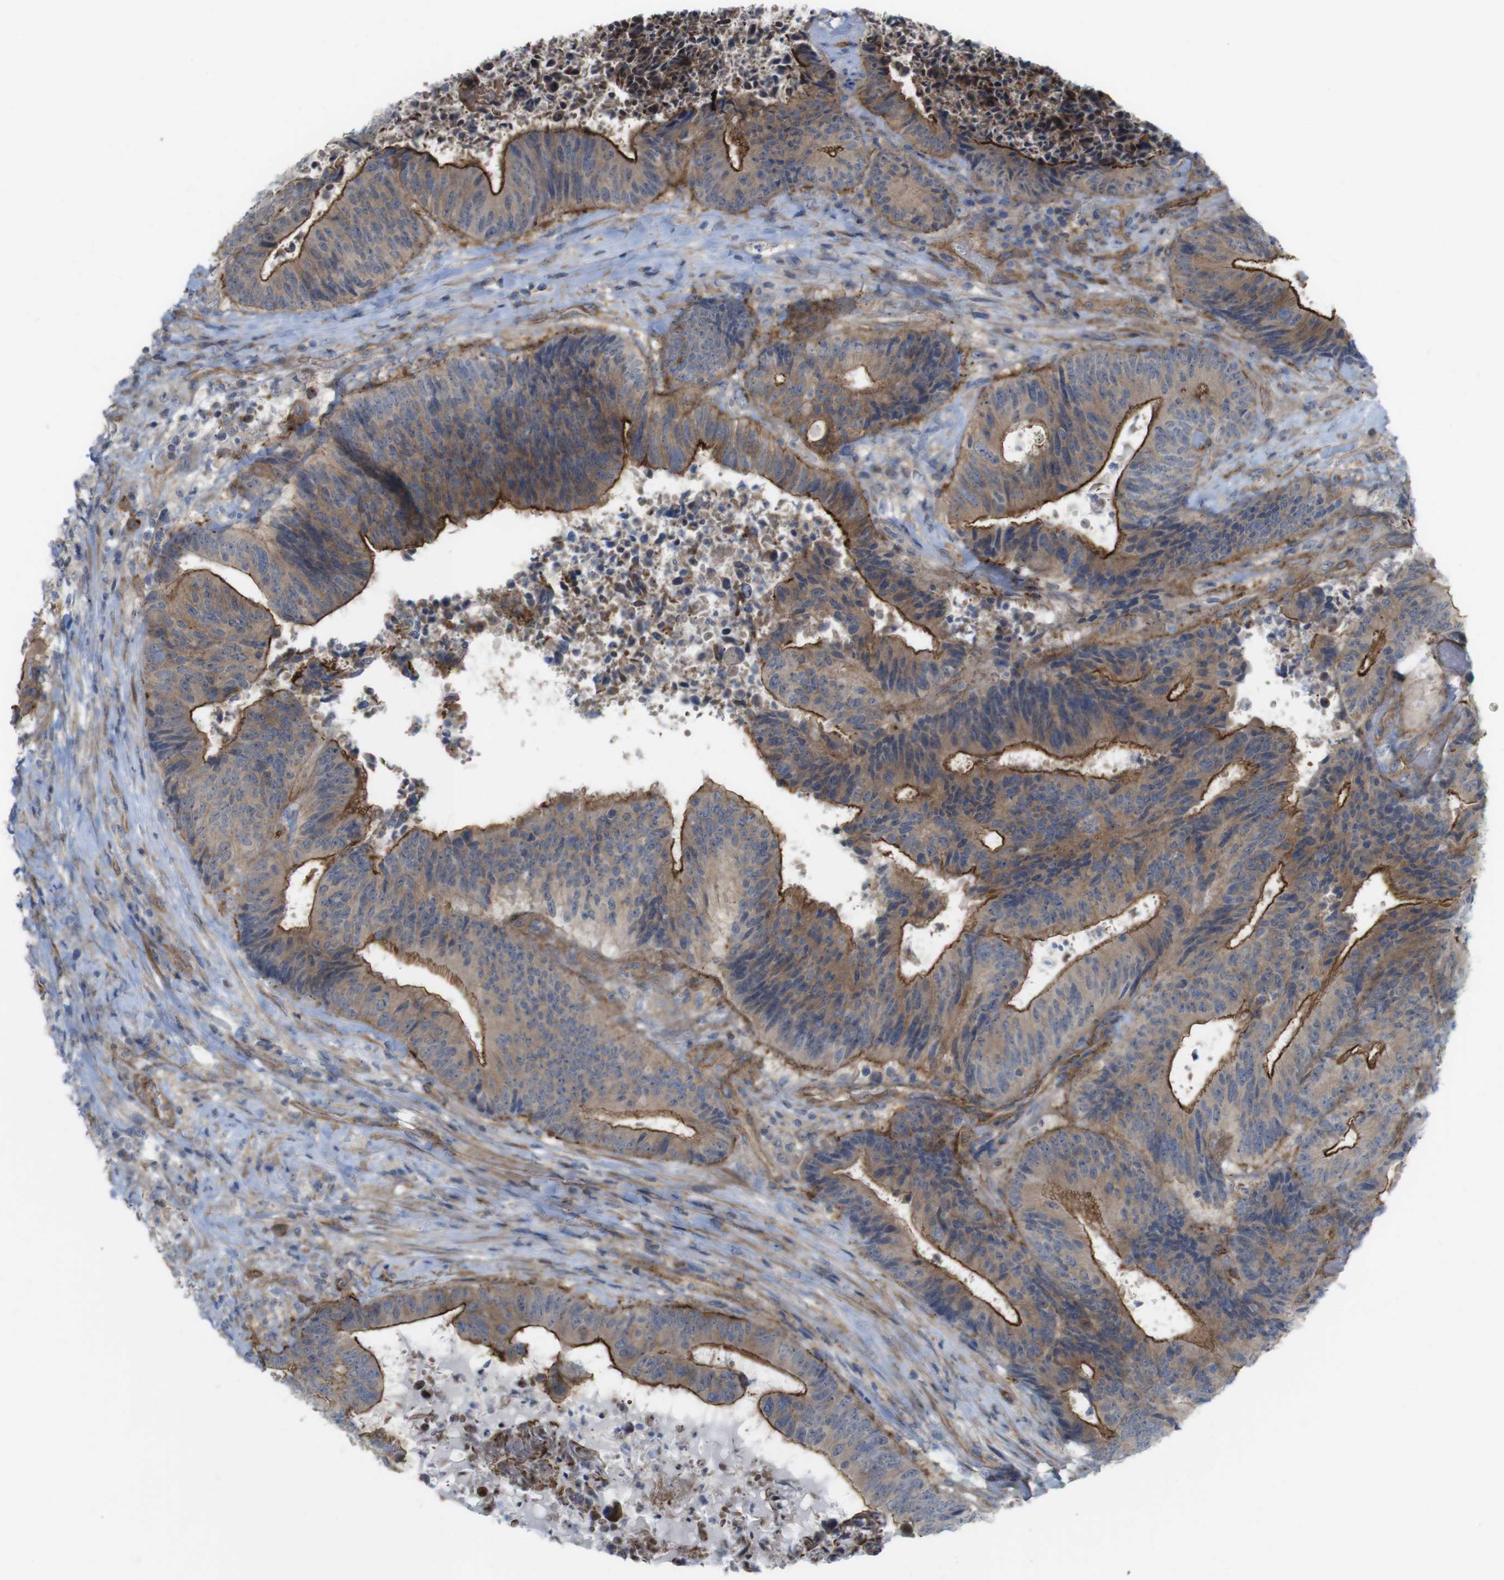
{"staining": {"intensity": "strong", "quantity": ">75%", "location": "cytoplasmic/membranous"}, "tissue": "colorectal cancer", "cell_type": "Tumor cells", "image_type": "cancer", "snomed": [{"axis": "morphology", "description": "Adenocarcinoma, NOS"}, {"axis": "topography", "description": "Rectum"}], "caption": "This image shows colorectal cancer (adenocarcinoma) stained with IHC to label a protein in brown. The cytoplasmic/membranous of tumor cells show strong positivity for the protein. Nuclei are counter-stained blue.", "gene": "PREX2", "patient": {"sex": "male", "age": 72}}